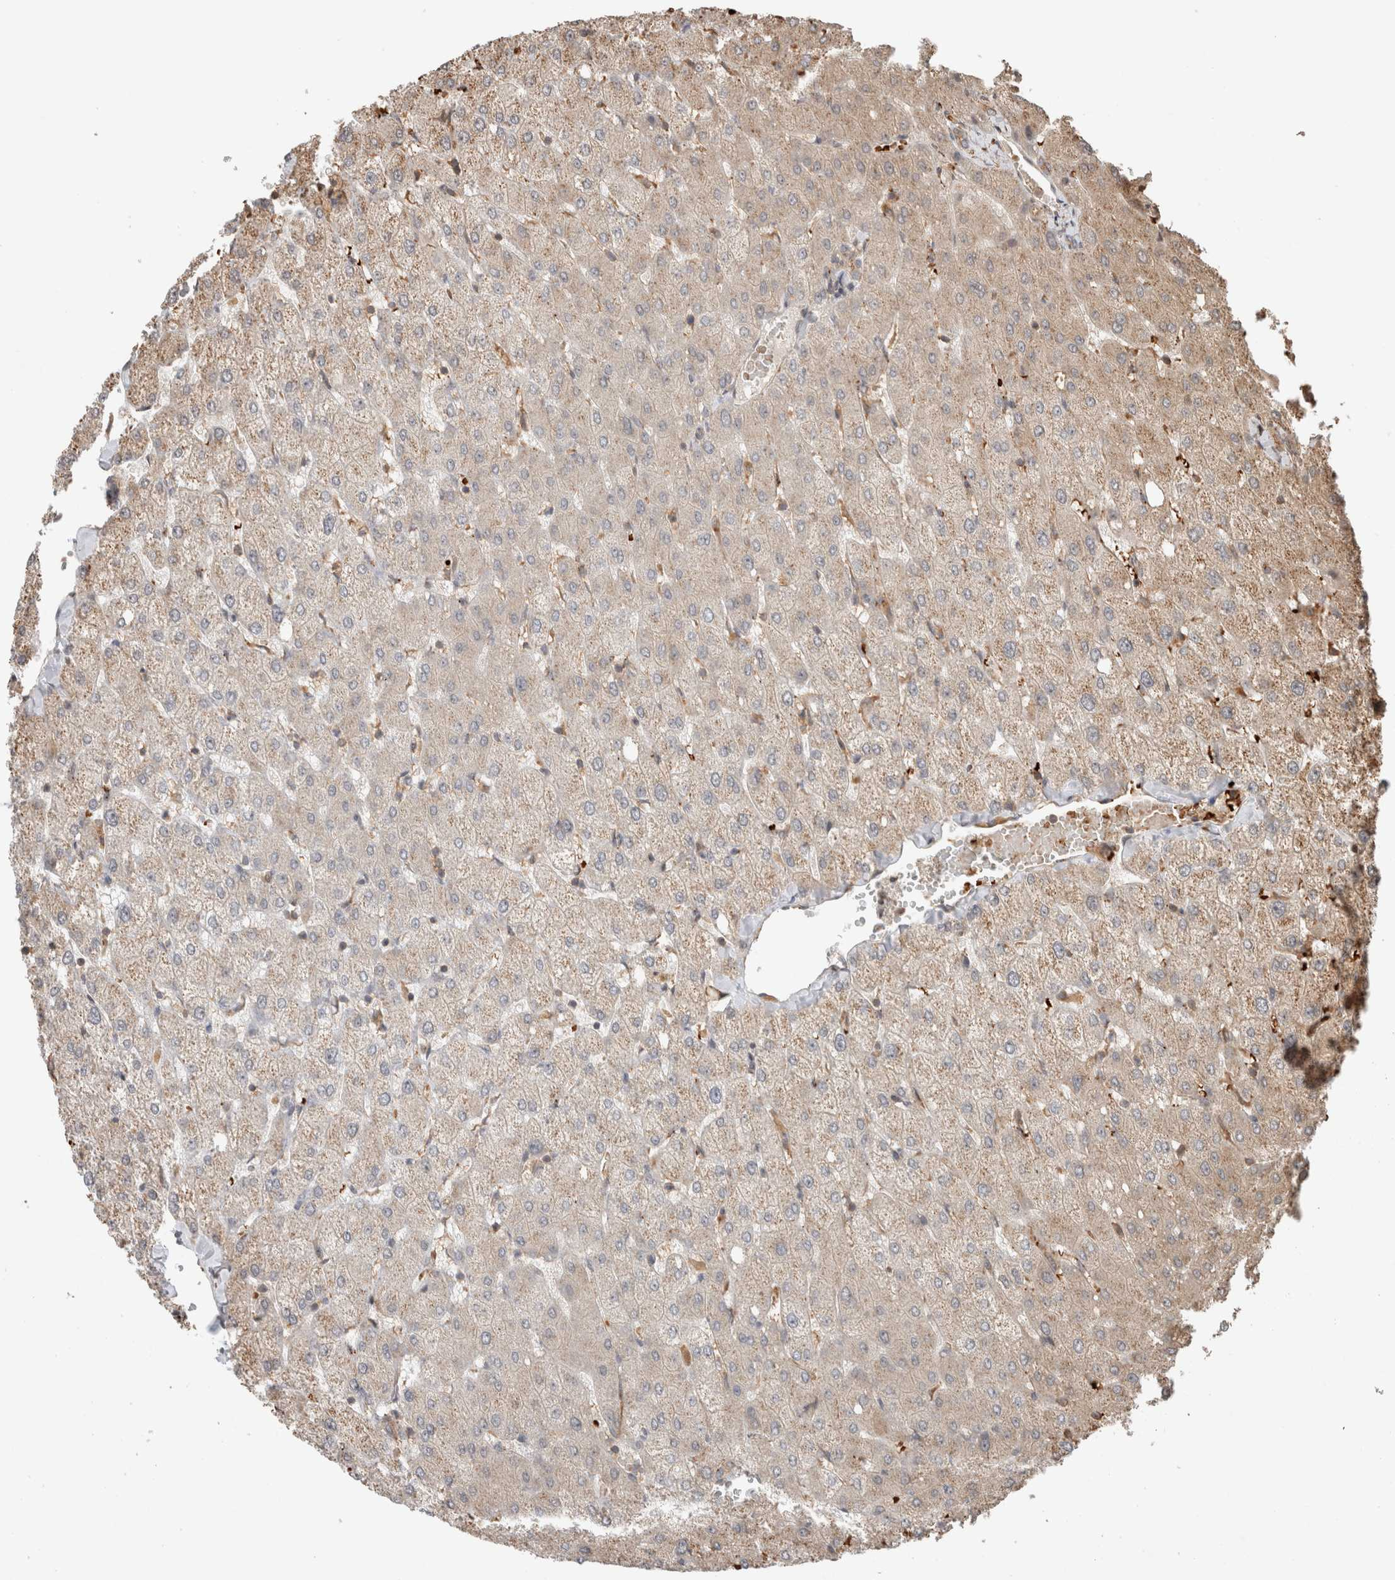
{"staining": {"intensity": "negative", "quantity": "none", "location": "none"}, "tissue": "liver", "cell_type": "Cholangiocytes", "image_type": "normal", "snomed": [{"axis": "morphology", "description": "Normal tissue, NOS"}, {"axis": "topography", "description": "Liver"}], "caption": "This is a photomicrograph of IHC staining of normal liver, which shows no expression in cholangiocytes.", "gene": "OTUD6B", "patient": {"sex": "female", "age": 54}}